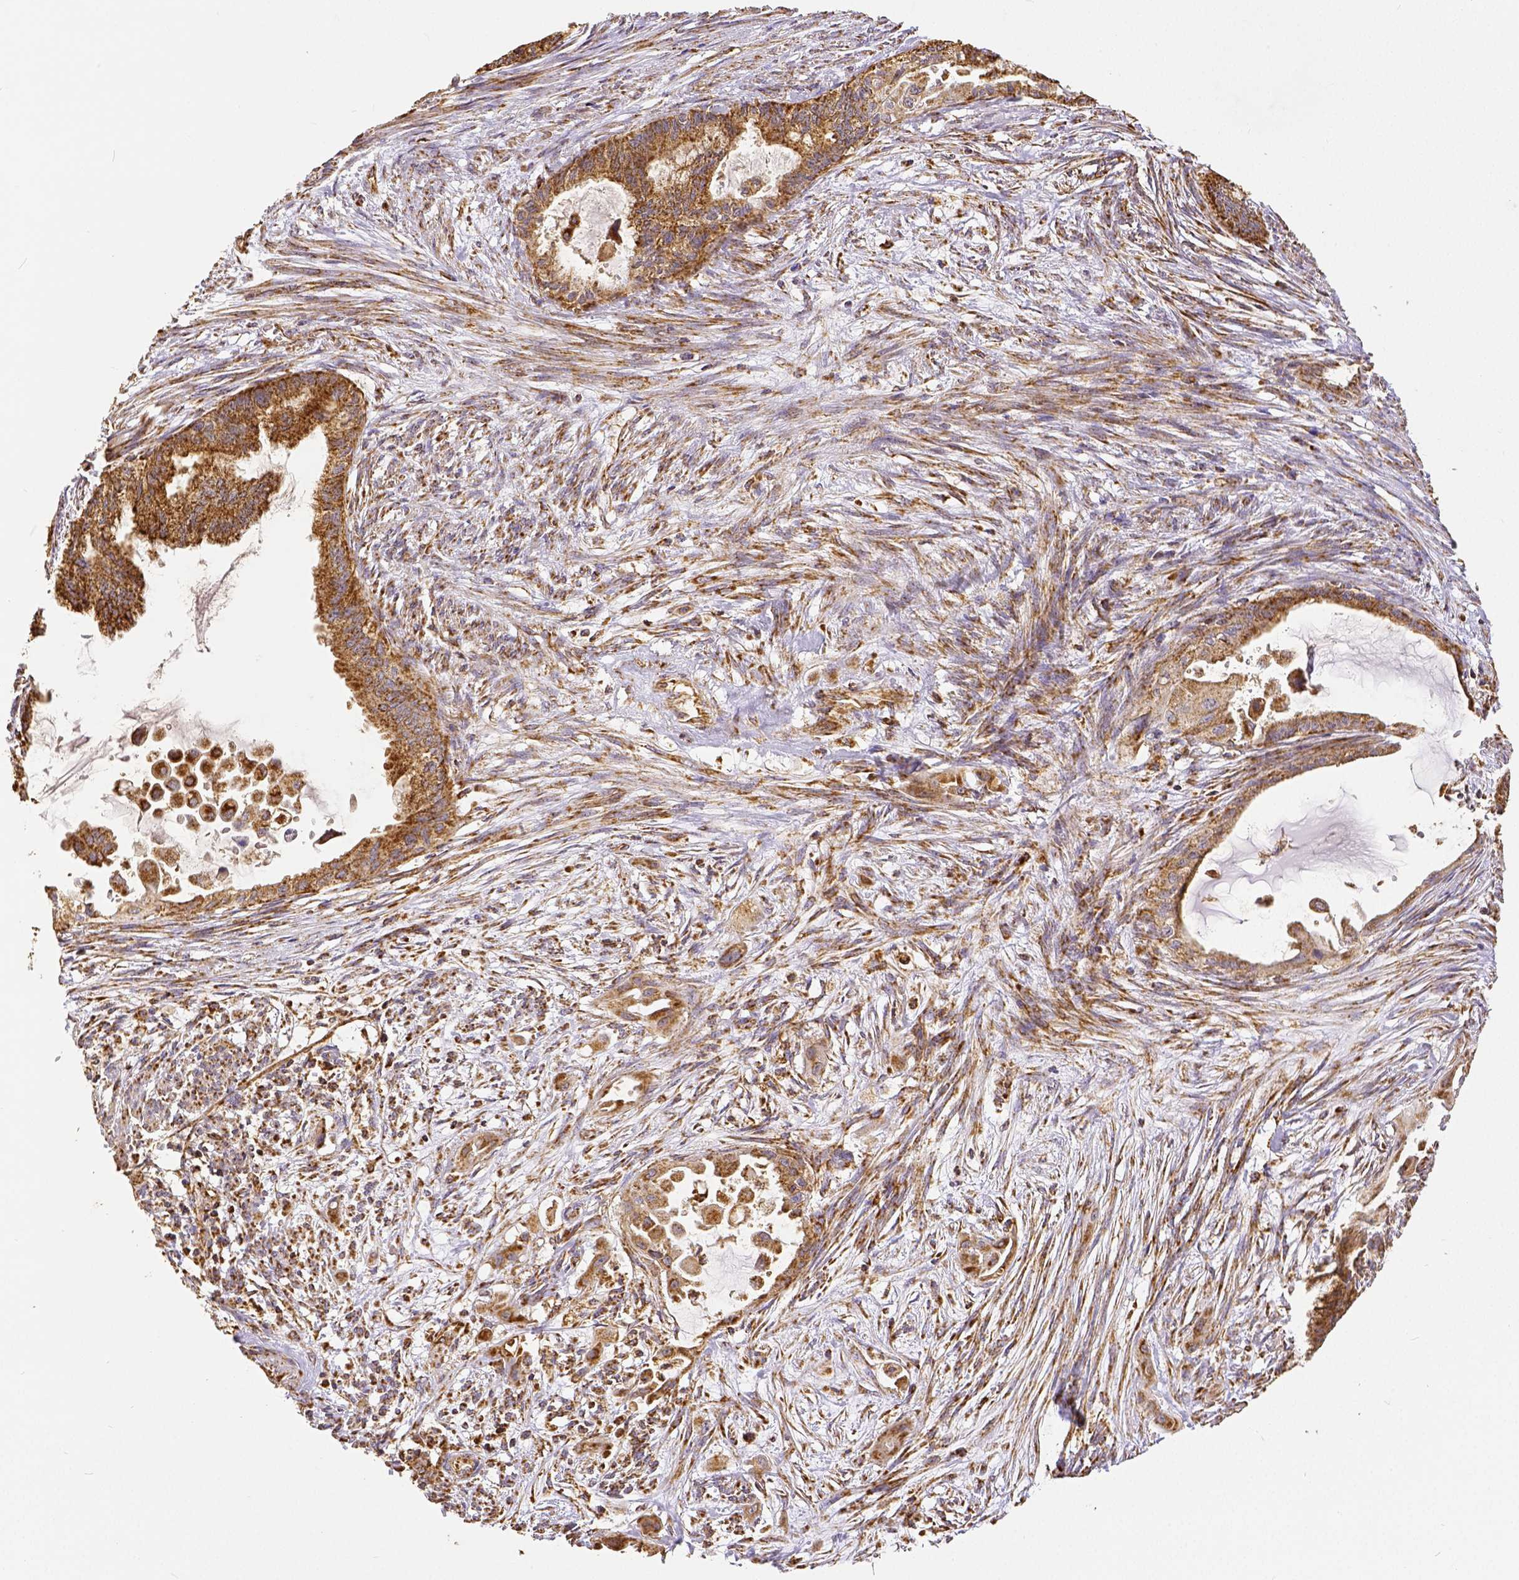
{"staining": {"intensity": "moderate", "quantity": ">75%", "location": "cytoplasmic/membranous"}, "tissue": "endometrial cancer", "cell_type": "Tumor cells", "image_type": "cancer", "snomed": [{"axis": "morphology", "description": "Adenocarcinoma, NOS"}, {"axis": "topography", "description": "Endometrium"}], "caption": "Endometrial adenocarcinoma stained for a protein demonstrates moderate cytoplasmic/membranous positivity in tumor cells.", "gene": "SDHB", "patient": {"sex": "female", "age": 86}}